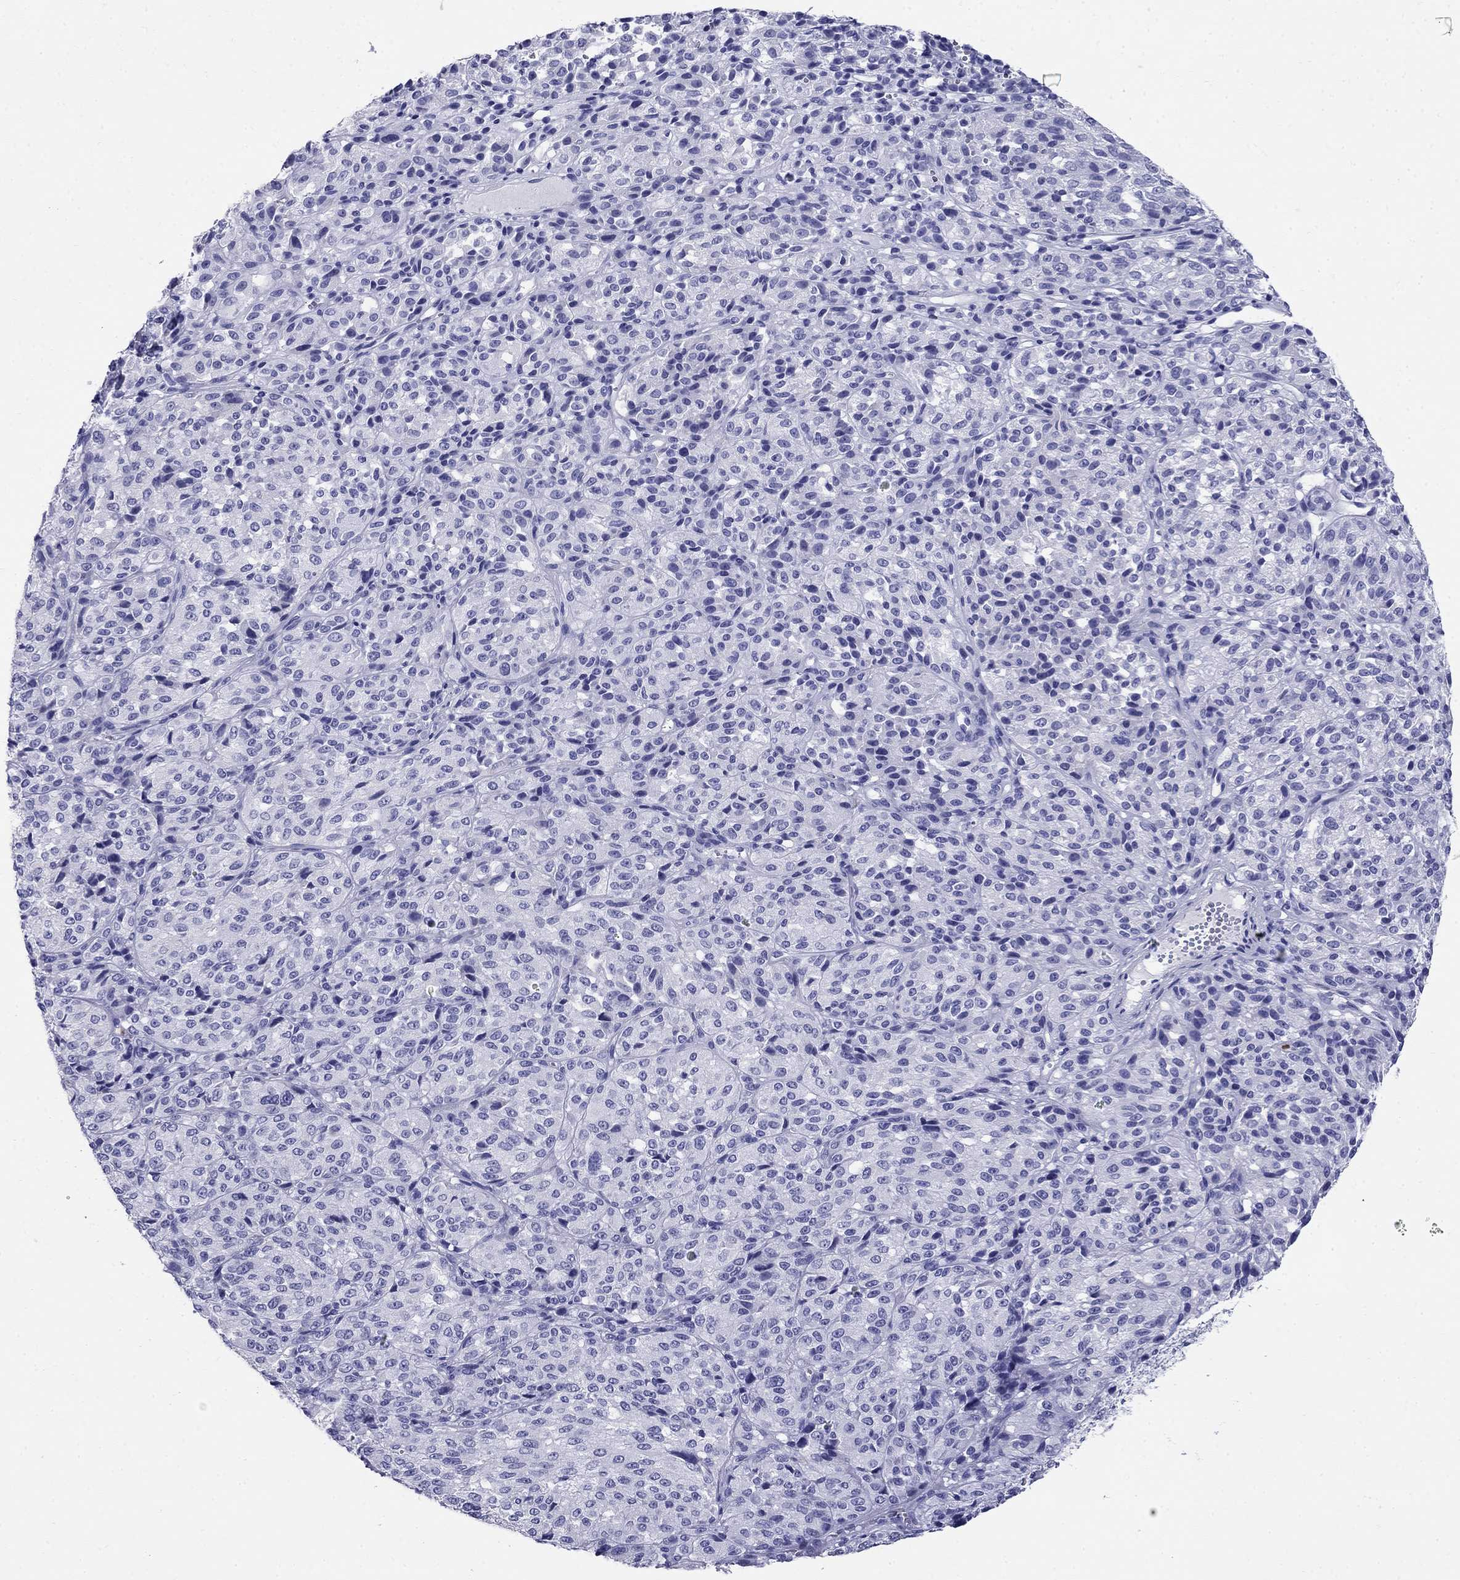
{"staining": {"intensity": "negative", "quantity": "none", "location": "none"}, "tissue": "melanoma", "cell_type": "Tumor cells", "image_type": "cancer", "snomed": [{"axis": "morphology", "description": "Malignant melanoma, Metastatic site"}, {"axis": "topography", "description": "Brain"}], "caption": "High magnification brightfield microscopy of malignant melanoma (metastatic site) stained with DAB (brown) and counterstained with hematoxylin (blue): tumor cells show no significant expression.", "gene": "PPP1R36", "patient": {"sex": "female", "age": 56}}